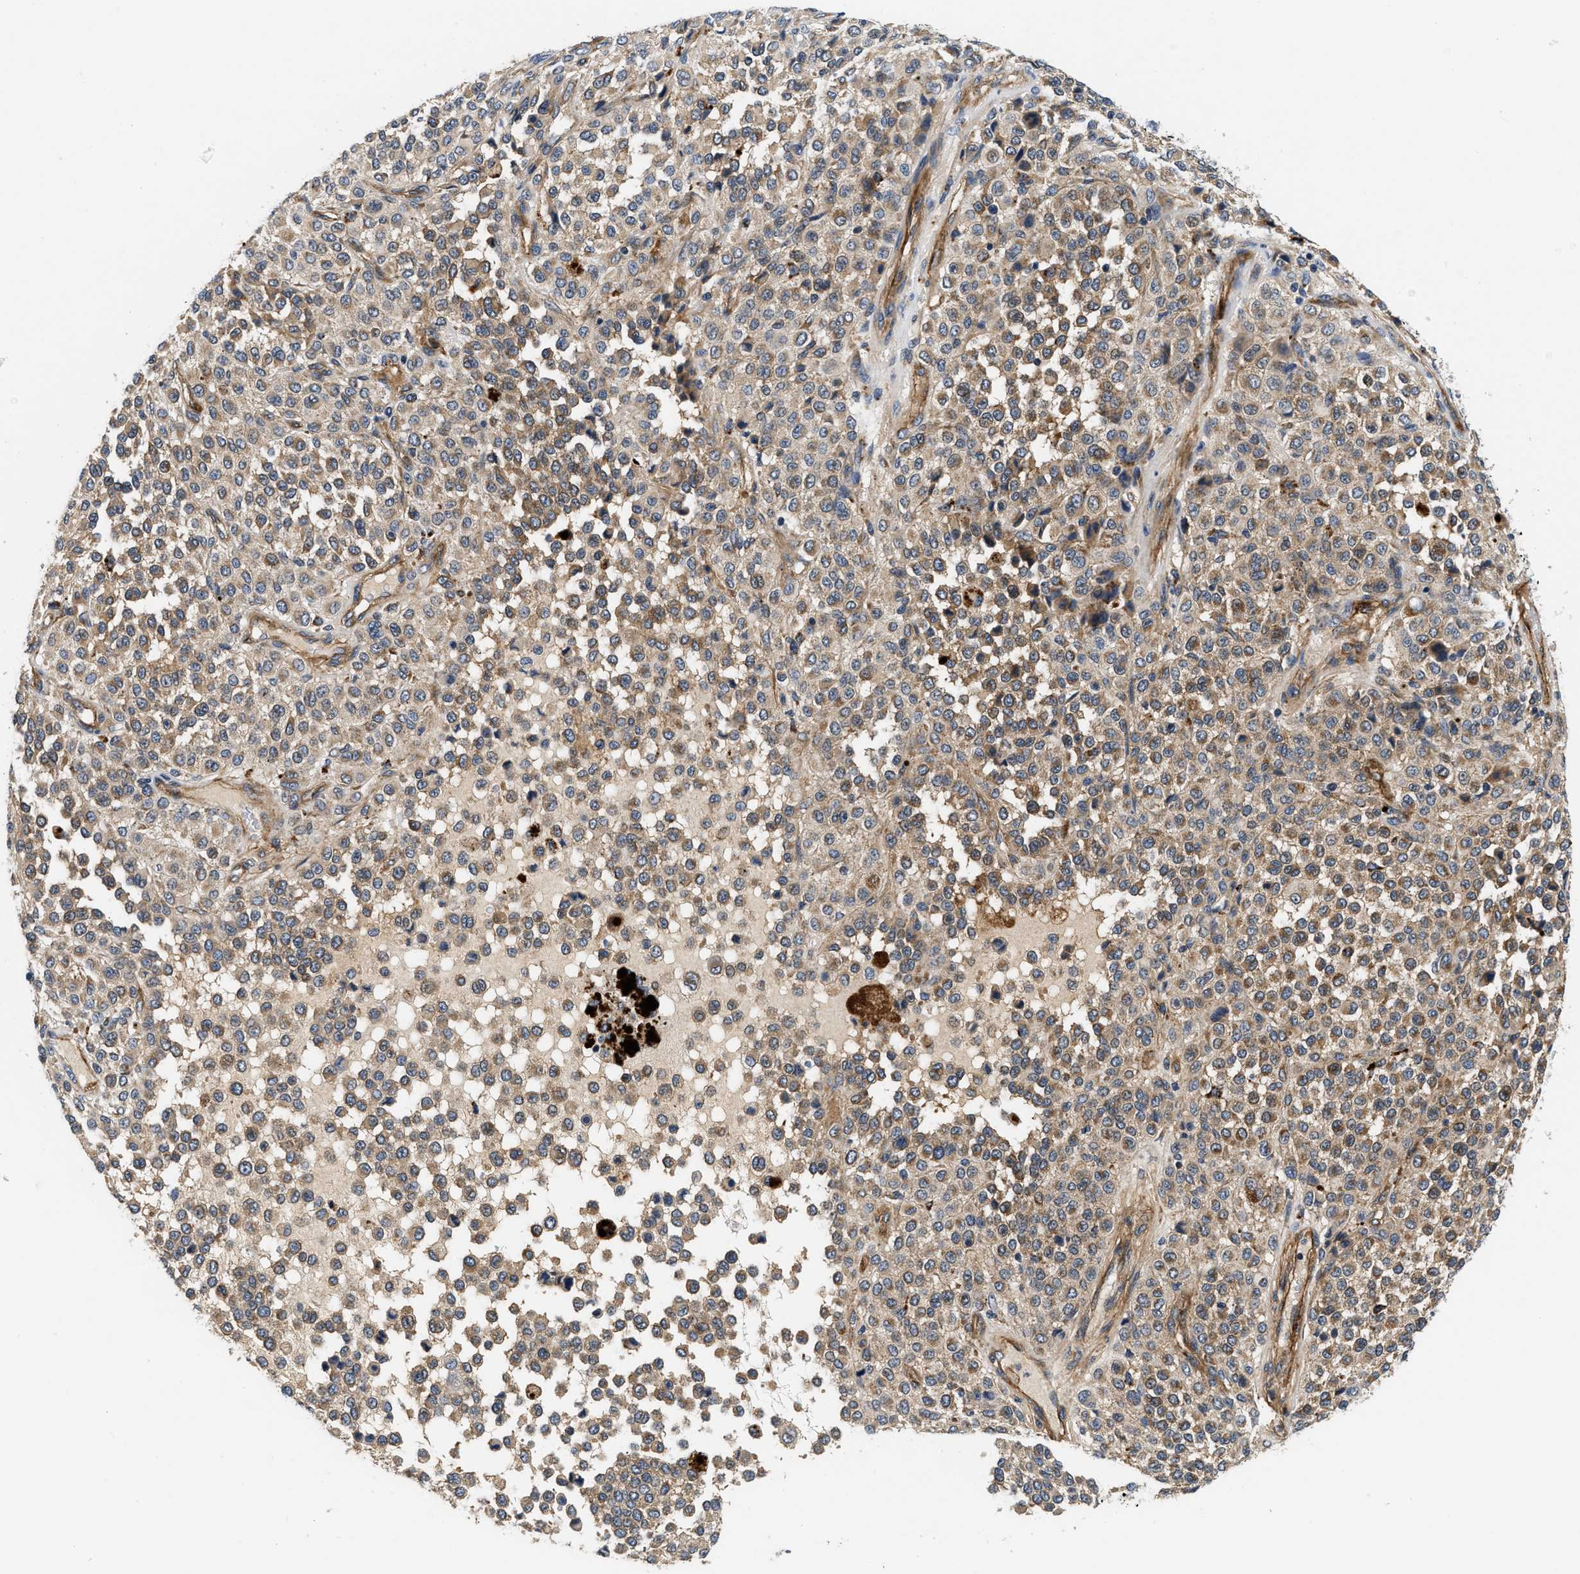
{"staining": {"intensity": "moderate", "quantity": "25%-75%", "location": "cytoplasmic/membranous"}, "tissue": "melanoma", "cell_type": "Tumor cells", "image_type": "cancer", "snomed": [{"axis": "morphology", "description": "Malignant melanoma, Metastatic site"}, {"axis": "topography", "description": "Pancreas"}], "caption": "High-magnification brightfield microscopy of malignant melanoma (metastatic site) stained with DAB (3,3'-diaminobenzidine) (brown) and counterstained with hematoxylin (blue). tumor cells exhibit moderate cytoplasmic/membranous expression is present in about25%-75% of cells.", "gene": "NME6", "patient": {"sex": "female", "age": 30}}